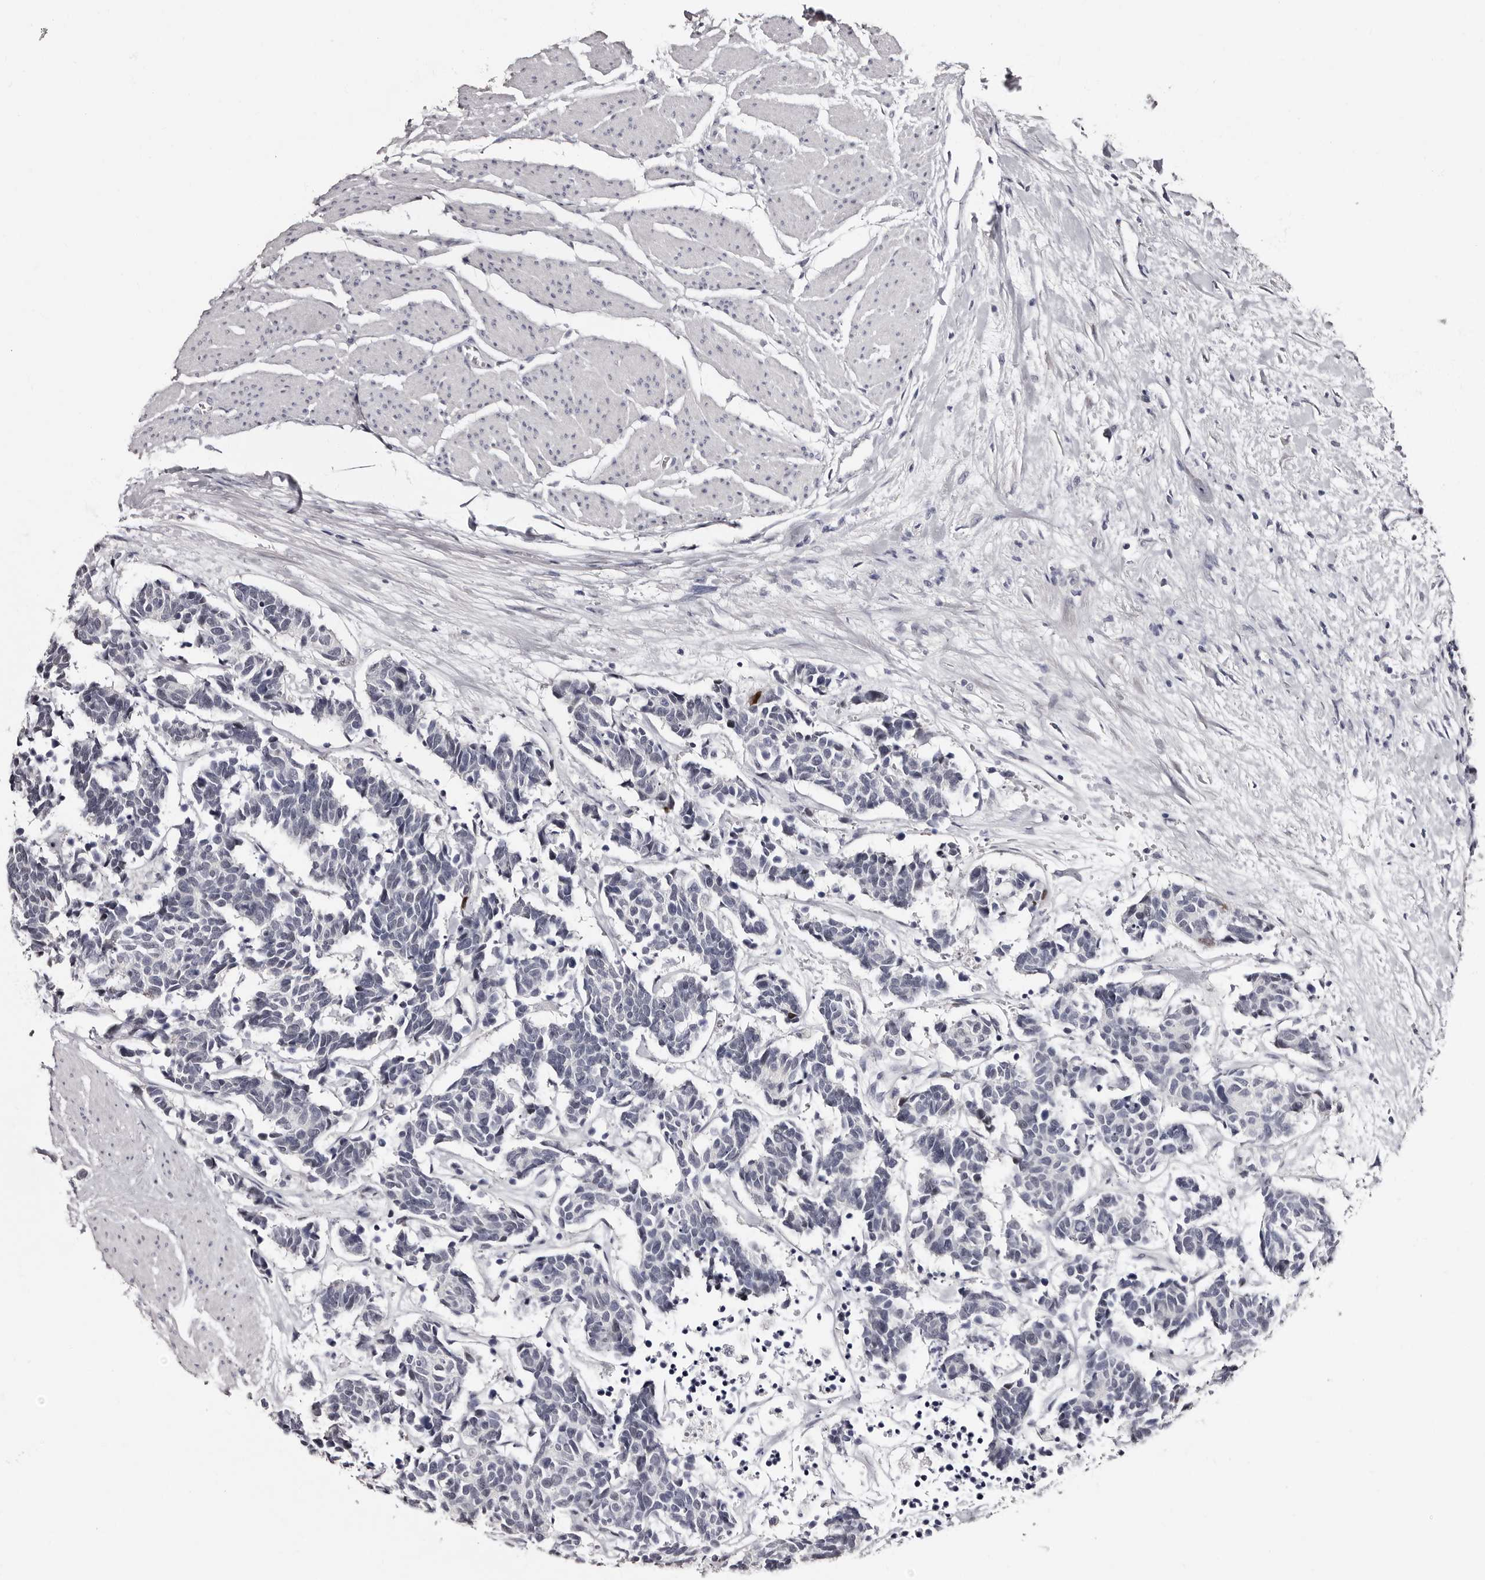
{"staining": {"intensity": "negative", "quantity": "none", "location": "none"}, "tissue": "carcinoid", "cell_type": "Tumor cells", "image_type": "cancer", "snomed": [{"axis": "morphology", "description": "Carcinoma, NOS"}, {"axis": "morphology", "description": "Carcinoid, malignant, NOS"}, {"axis": "topography", "description": "Urinary bladder"}], "caption": "Photomicrograph shows no protein staining in tumor cells of malignant carcinoid tissue. Nuclei are stained in blue.", "gene": "TBC1D22B", "patient": {"sex": "male", "age": 57}}